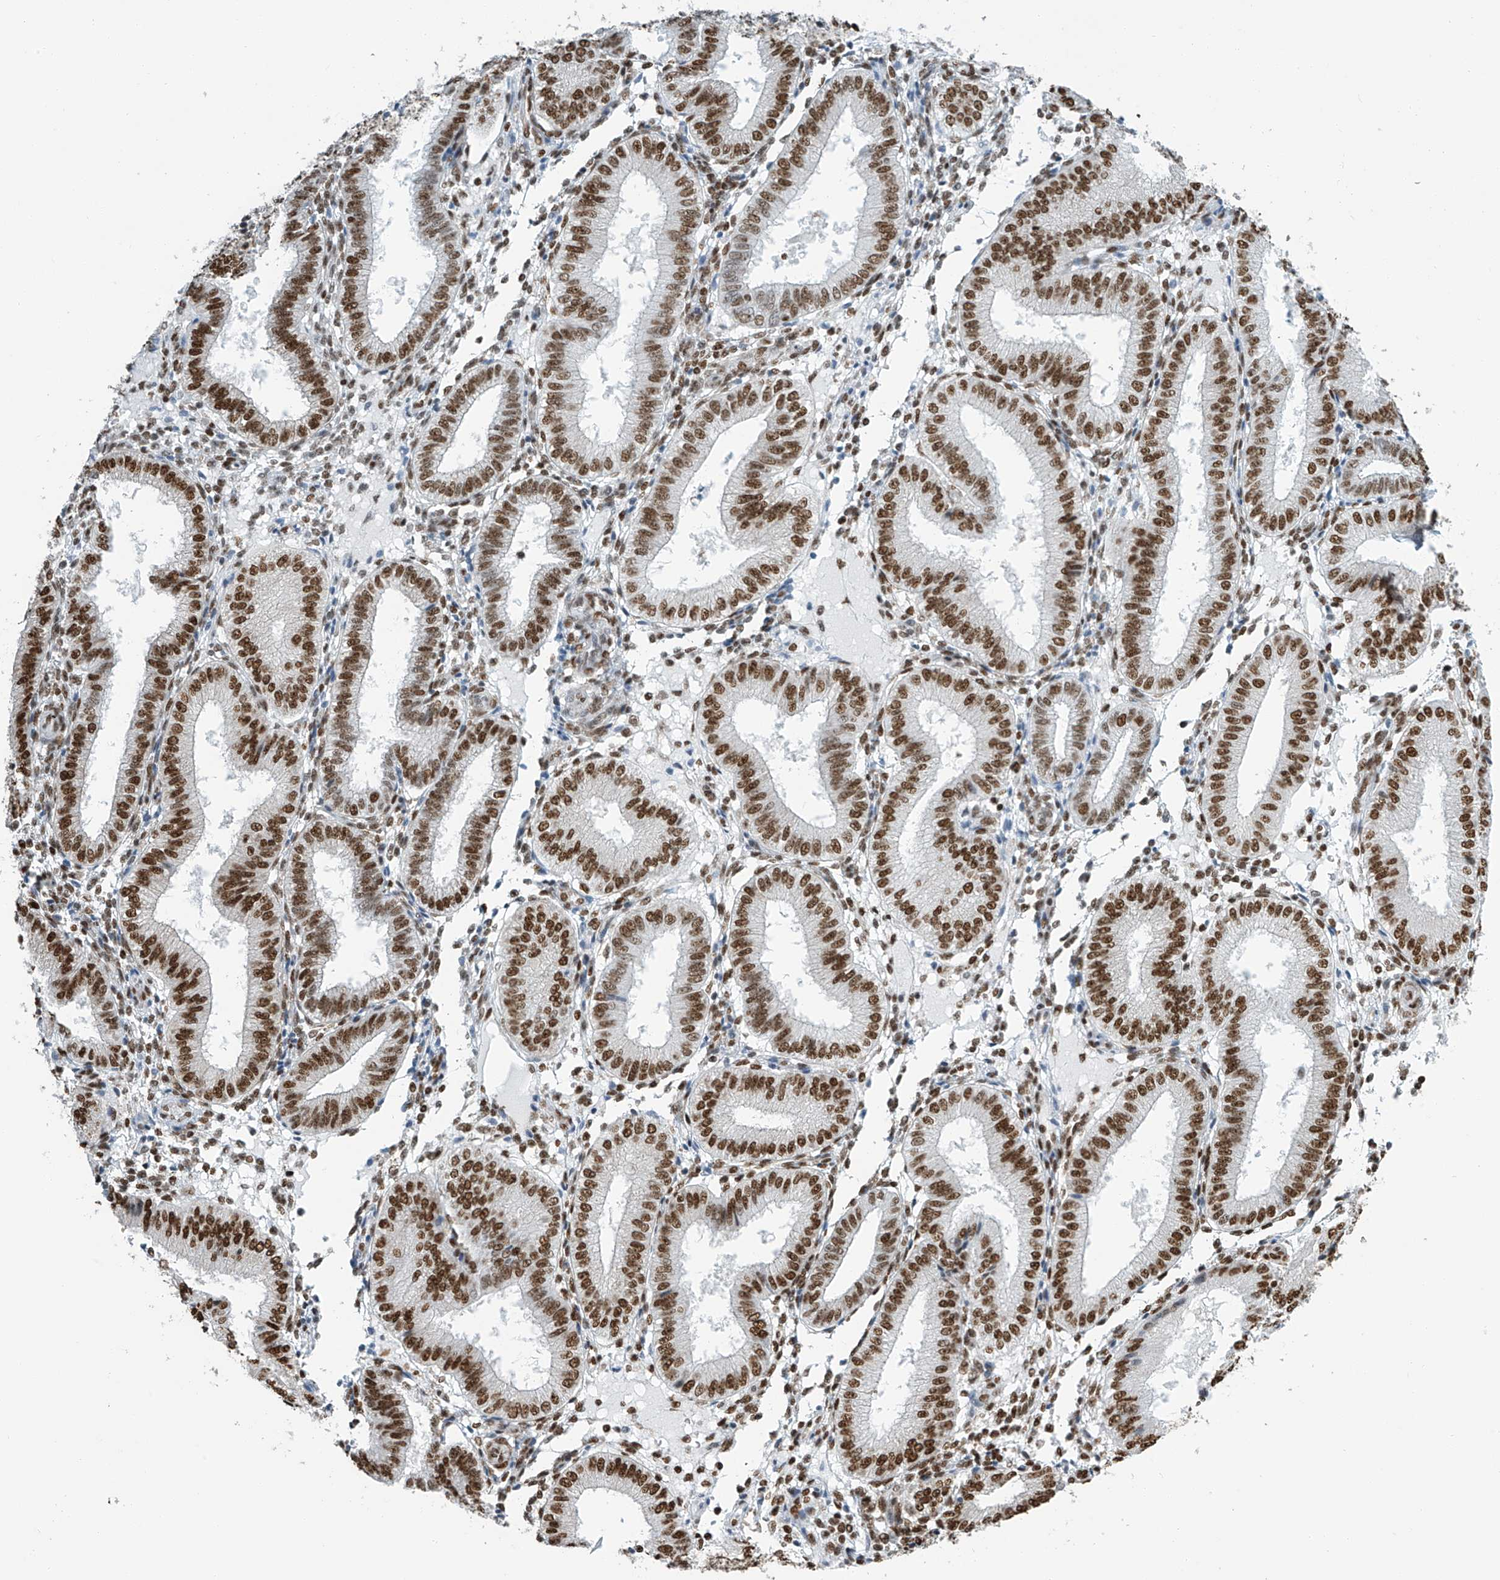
{"staining": {"intensity": "moderate", "quantity": "<25%", "location": "nuclear"}, "tissue": "endometrium", "cell_type": "Cells in endometrial stroma", "image_type": "normal", "snomed": [{"axis": "morphology", "description": "Normal tissue, NOS"}, {"axis": "topography", "description": "Endometrium"}], "caption": "Endometrium stained with DAB immunohistochemistry (IHC) reveals low levels of moderate nuclear positivity in about <25% of cells in endometrial stroma.", "gene": "ENSG00000257390", "patient": {"sex": "female", "age": 39}}